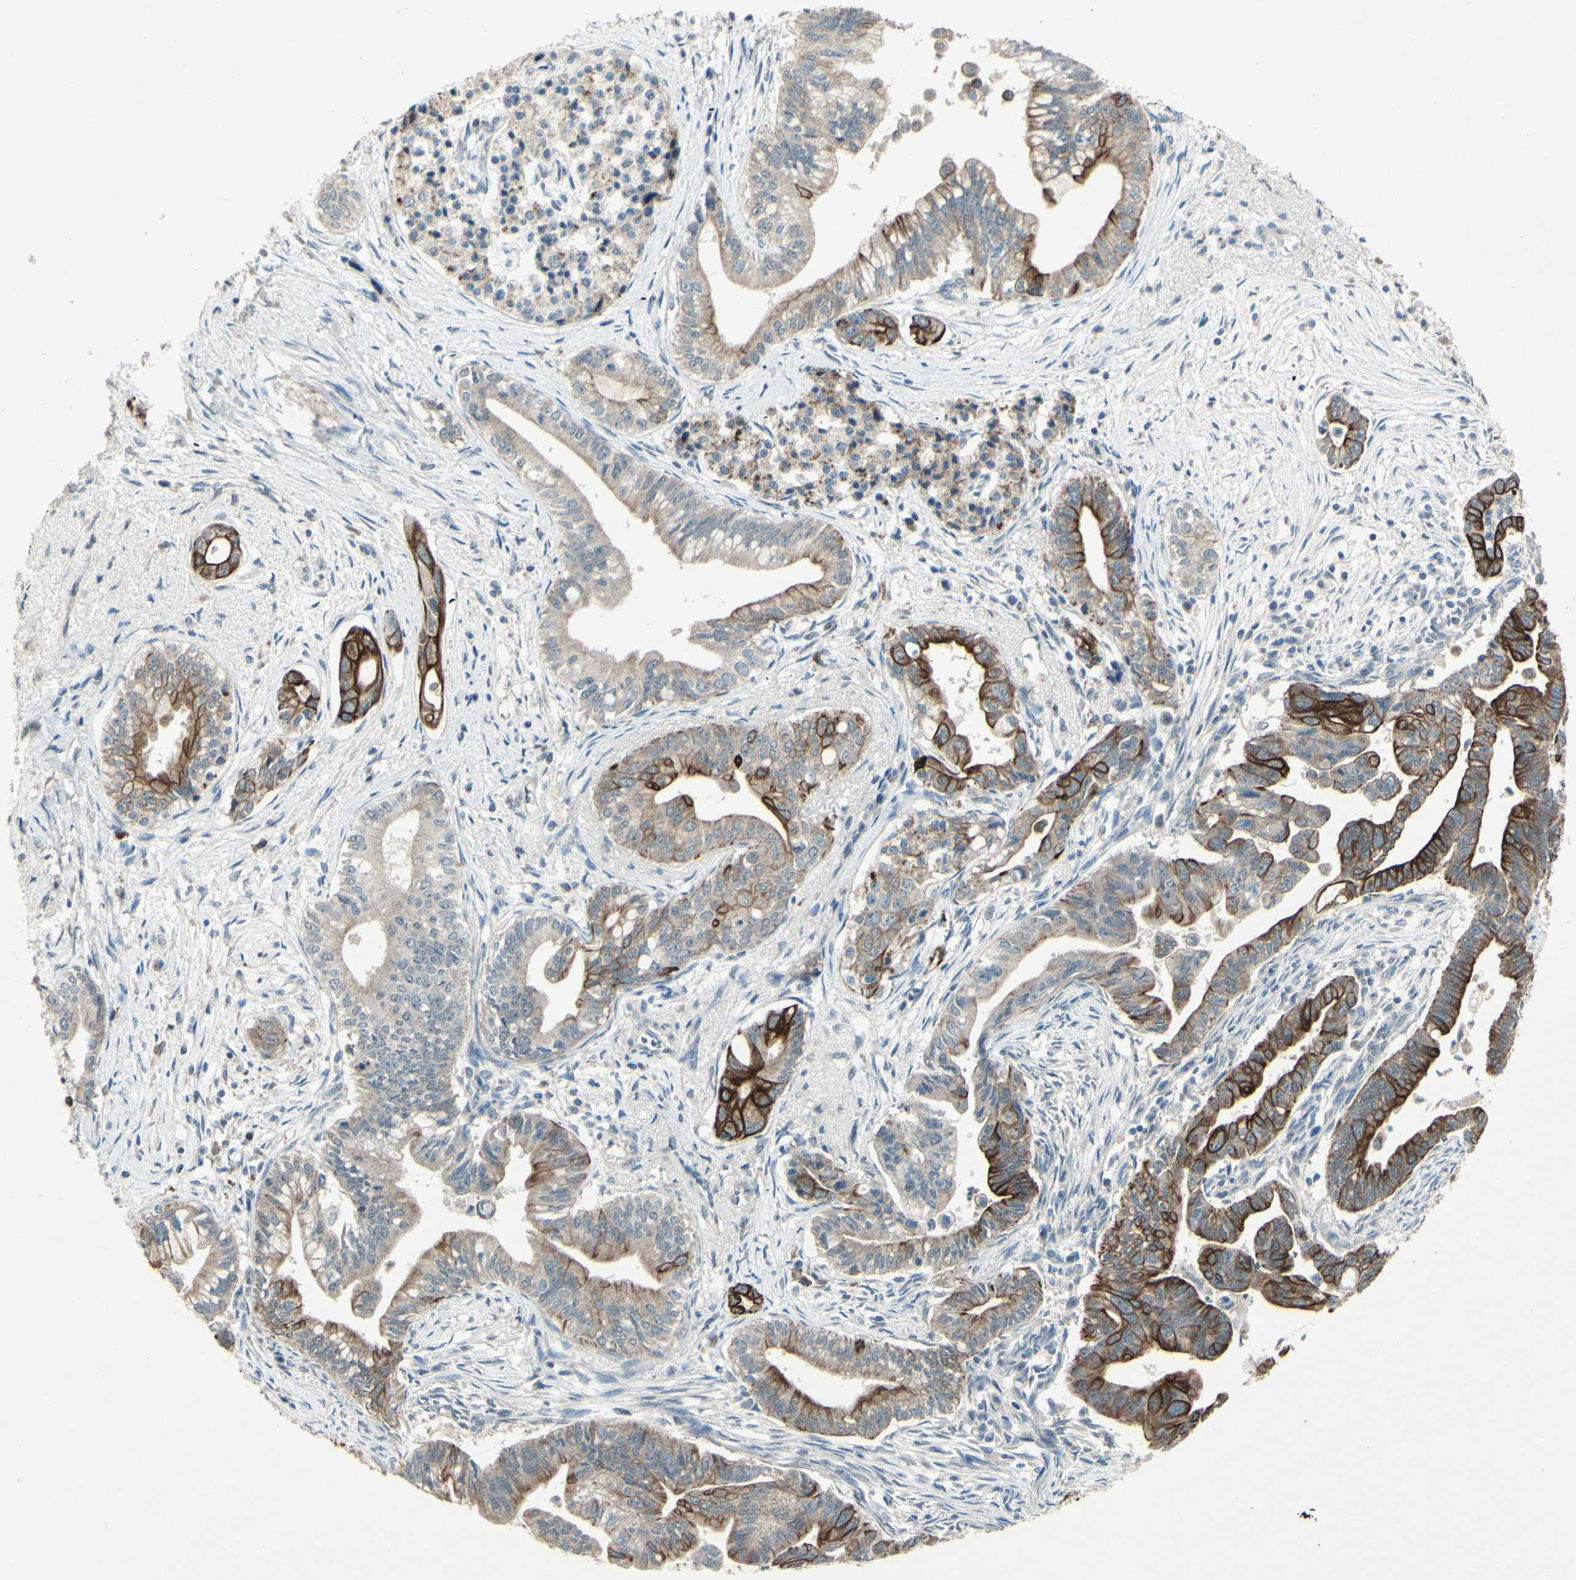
{"staining": {"intensity": "strong", "quantity": ">75%", "location": "cytoplasmic/membranous"}, "tissue": "pancreatic cancer", "cell_type": "Tumor cells", "image_type": "cancer", "snomed": [{"axis": "morphology", "description": "Adenocarcinoma, NOS"}, {"axis": "topography", "description": "Pancreas"}], "caption": "IHC micrograph of pancreatic cancer stained for a protein (brown), which exhibits high levels of strong cytoplasmic/membranous positivity in about >75% of tumor cells.", "gene": "TIMM21", "patient": {"sex": "male", "age": 70}}